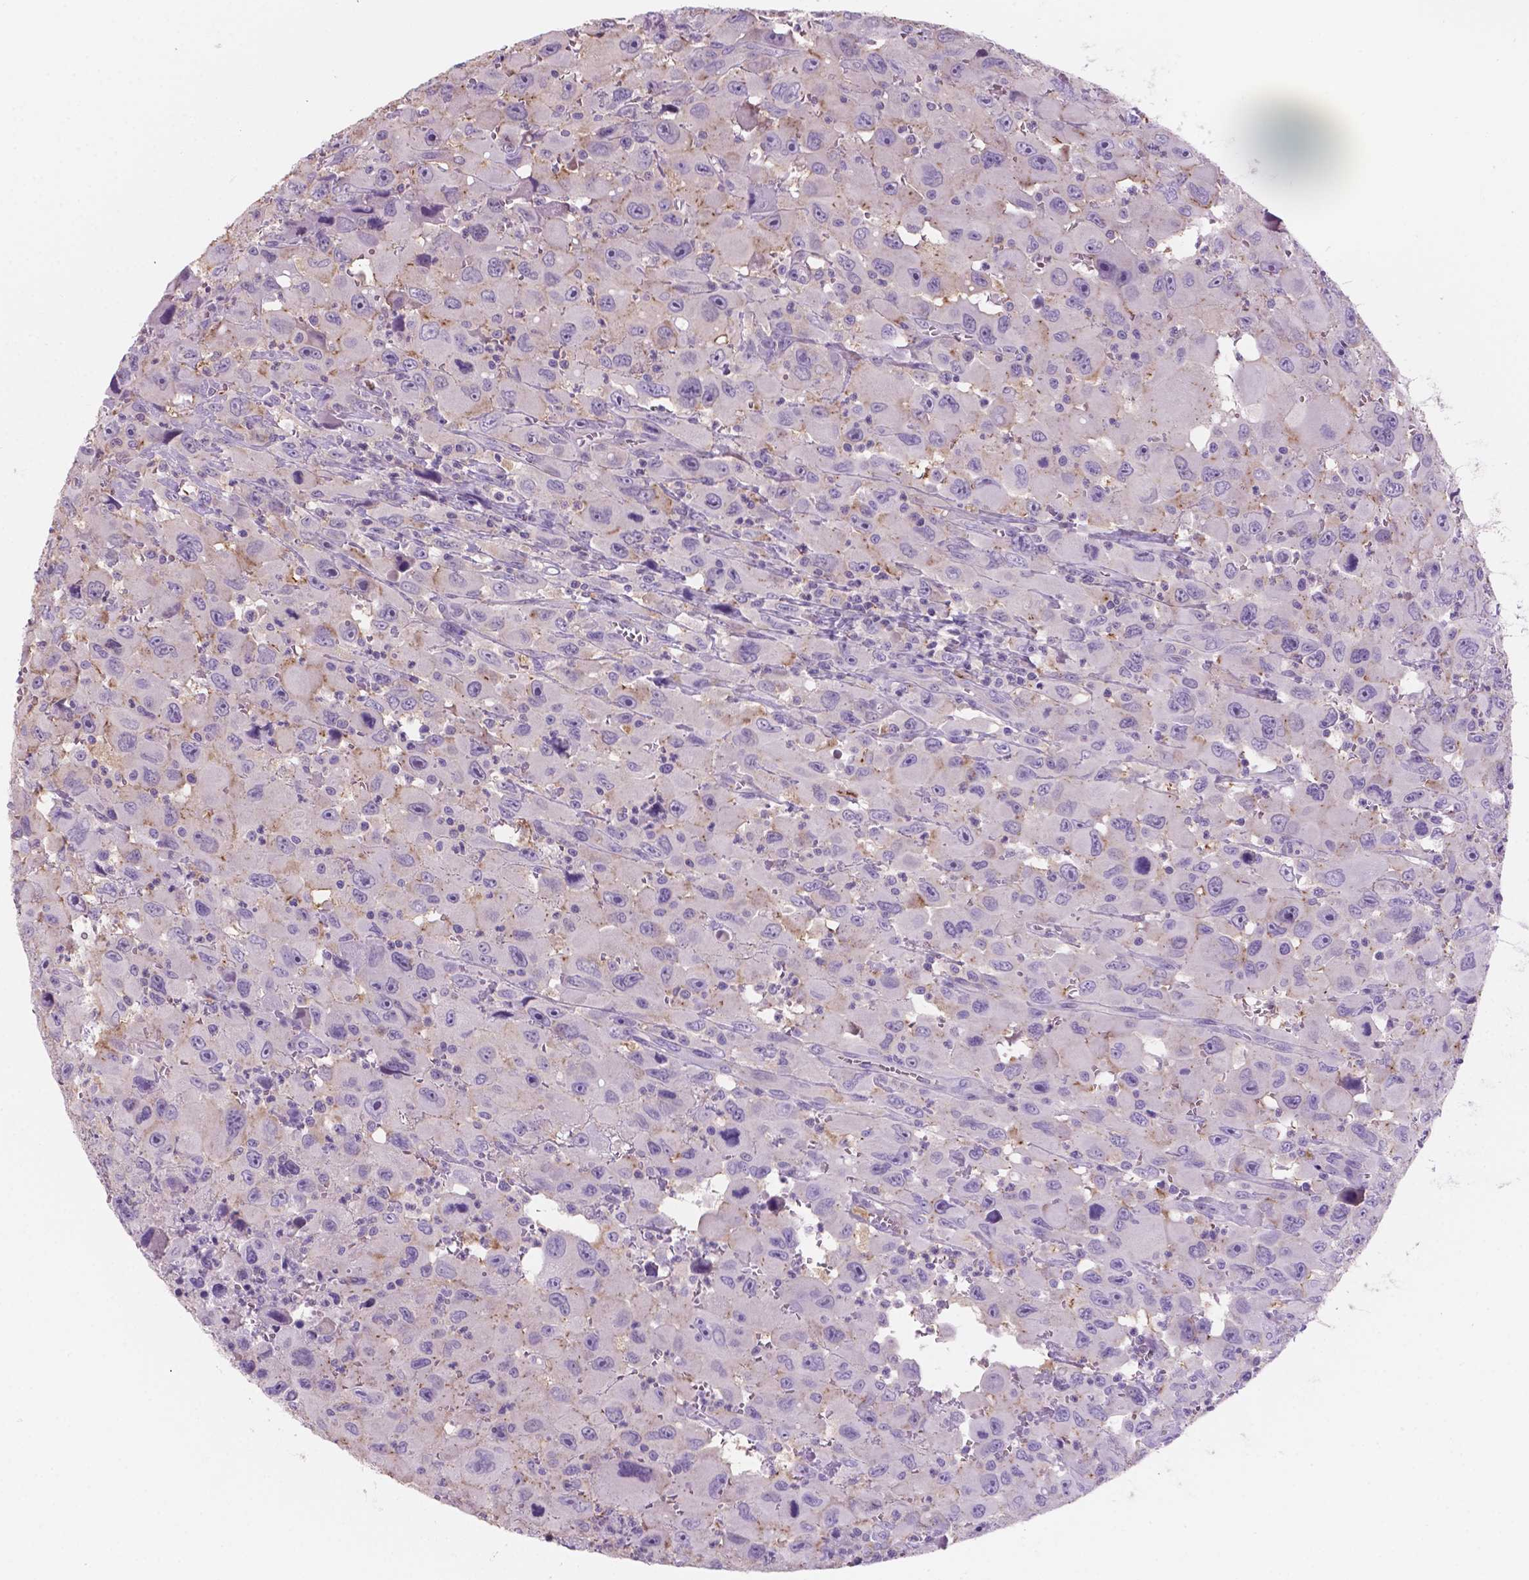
{"staining": {"intensity": "negative", "quantity": "none", "location": "none"}, "tissue": "head and neck cancer", "cell_type": "Tumor cells", "image_type": "cancer", "snomed": [{"axis": "morphology", "description": "Squamous cell carcinoma, NOS"}, {"axis": "morphology", "description": "Squamous cell carcinoma, metastatic, NOS"}, {"axis": "topography", "description": "Oral tissue"}, {"axis": "topography", "description": "Head-Neck"}], "caption": "This micrograph is of head and neck cancer stained with IHC to label a protein in brown with the nuclei are counter-stained blue. There is no positivity in tumor cells.", "gene": "SBSN", "patient": {"sex": "female", "age": 85}}